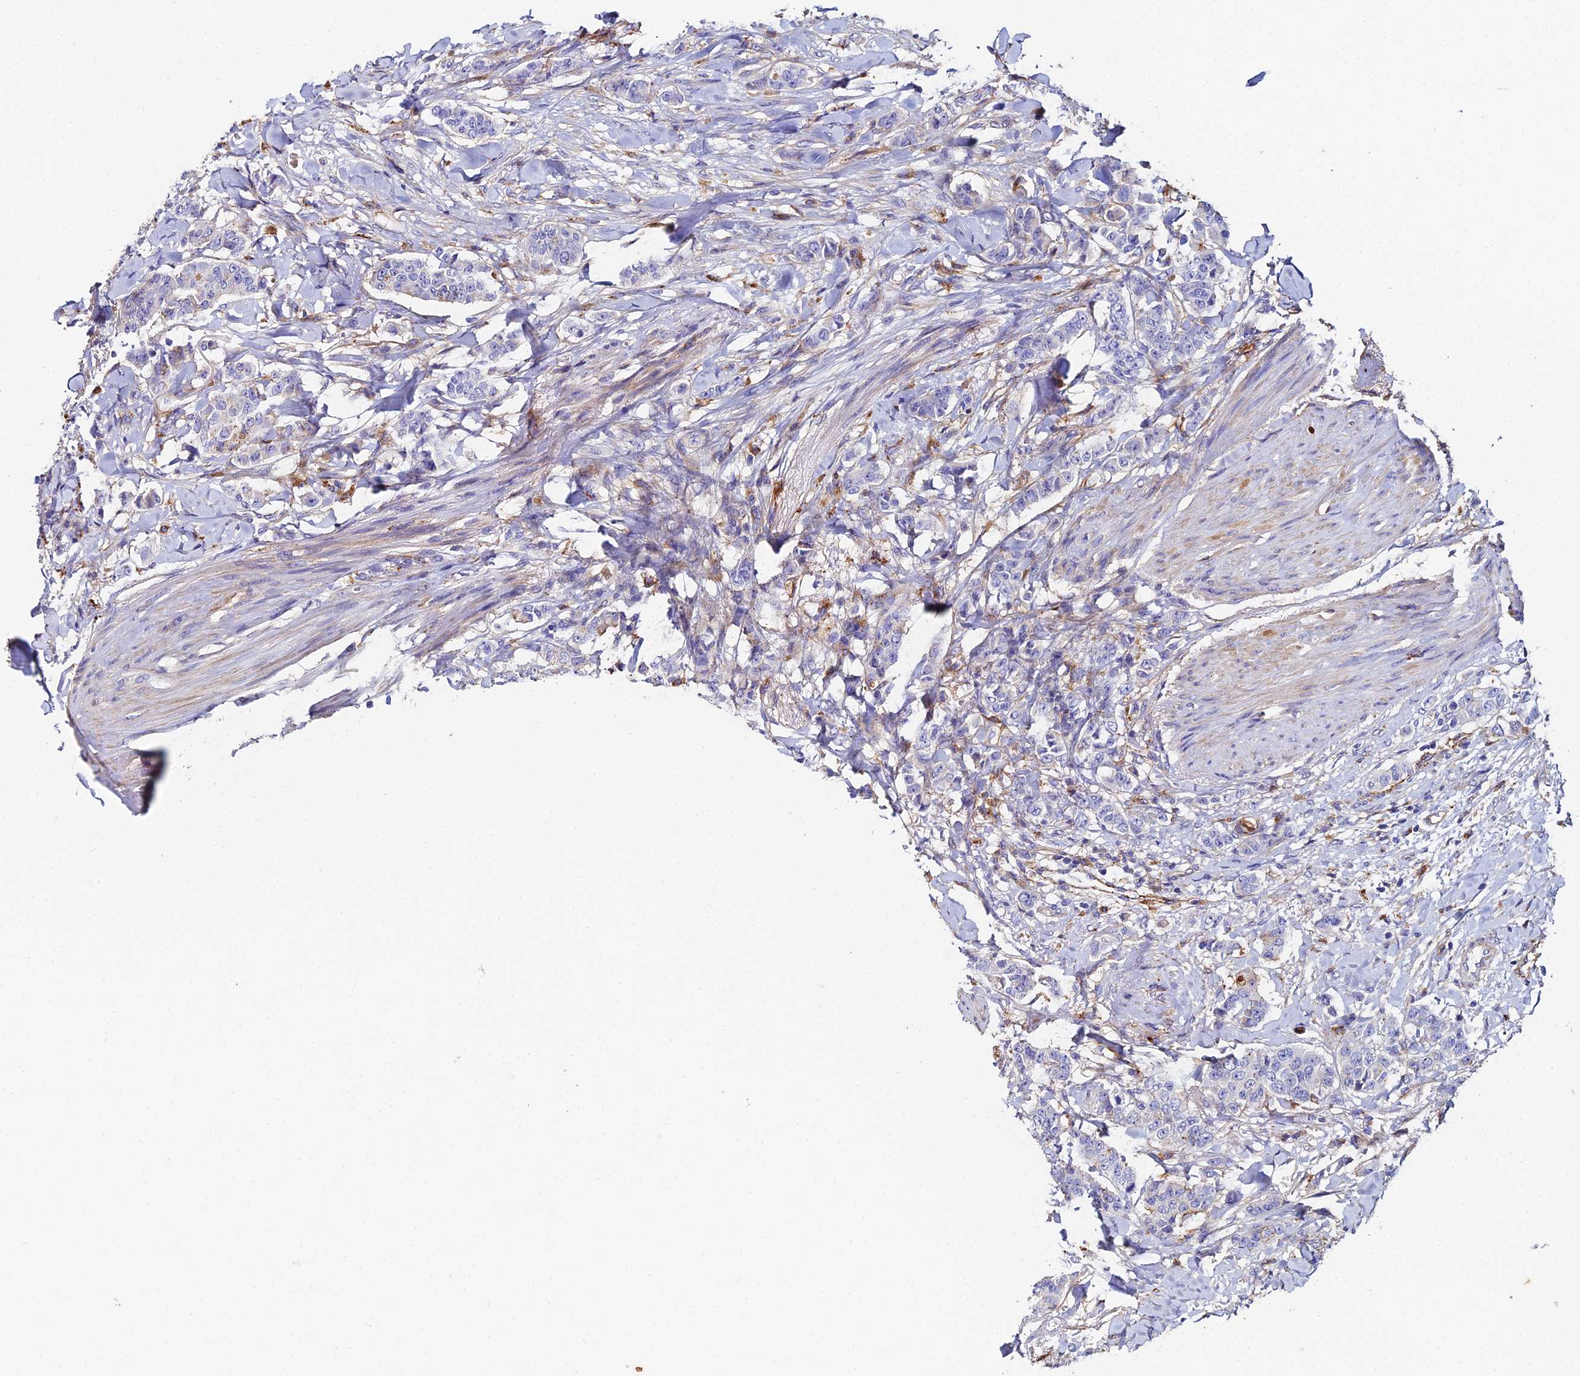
{"staining": {"intensity": "negative", "quantity": "none", "location": "none"}, "tissue": "breast cancer", "cell_type": "Tumor cells", "image_type": "cancer", "snomed": [{"axis": "morphology", "description": "Duct carcinoma"}, {"axis": "topography", "description": "Breast"}], "caption": "Tumor cells are negative for brown protein staining in breast intraductal carcinoma.", "gene": "C6", "patient": {"sex": "female", "age": 40}}